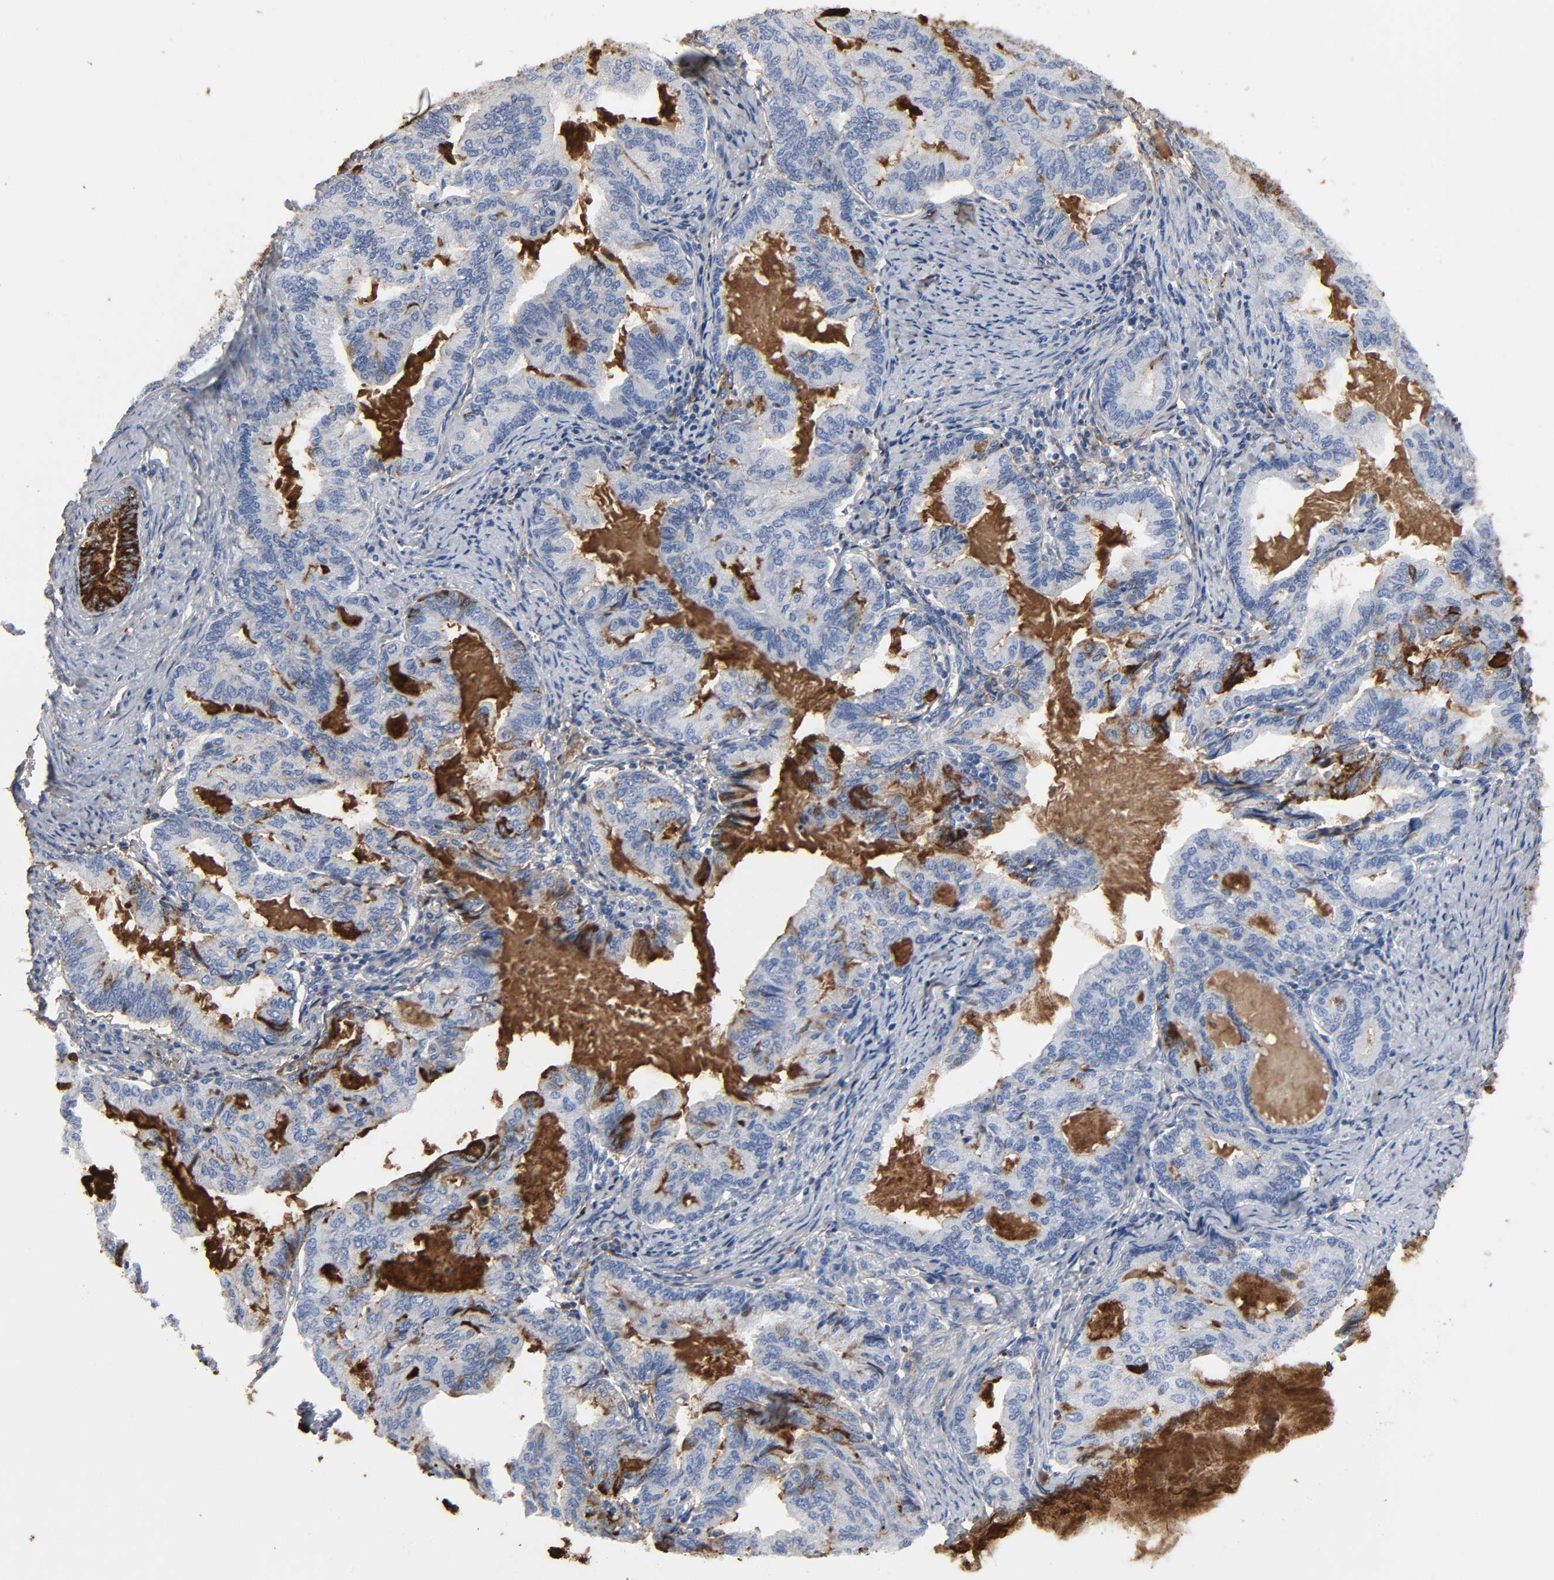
{"staining": {"intensity": "strong", "quantity": "25%-75%", "location": "cytoplasmic/membranous"}, "tissue": "endometrial cancer", "cell_type": "Tumor cells", "image_type": "cancer", "snomed": [{"axis": "morphology", "description": "Adenocarcinoma, NOS"}, {"axis": "topography", "description": "Endometrium"}], "caption": "IHC histopathology image of human endometrial cancer stained for a protein (brown), which displays high levels of strong cytoplasmic/membranous staining in about 25%-75% of tumor cells.", "gene": "C3", "patient": {"sex": "female", "age": 86}}